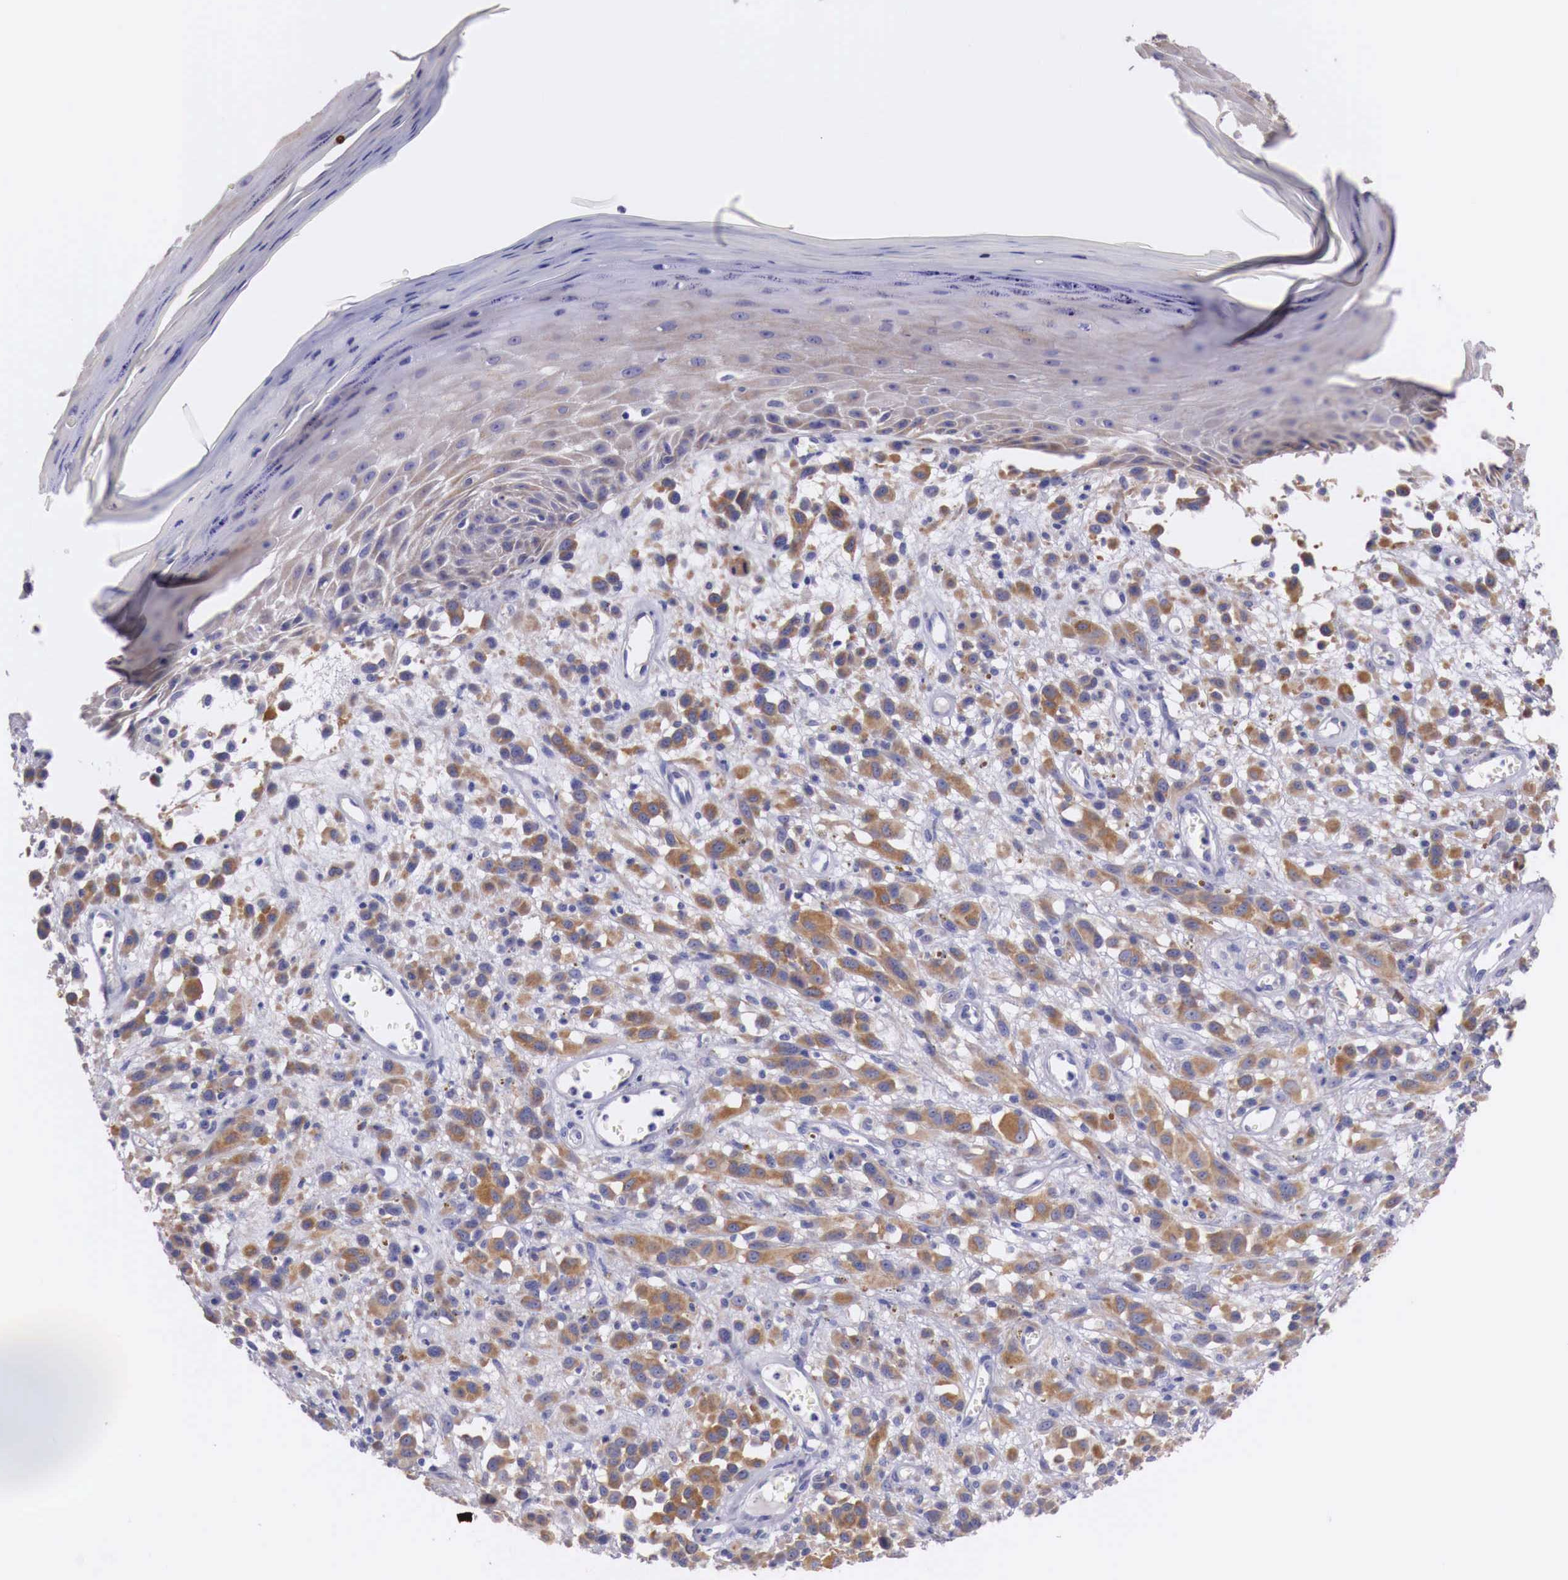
{"staining": {"intensity": "moderate", "quantity": ">75%", "location": "cytoplasmic/membranous"}, "tissue": "melanoma", "cell_type": "Tumor cells", "image_type": "cancer", "snomed": [{"axis": "morphology", "description": "Malignant melanoma, NOS"}, {"axis": "topography", "description": "Skin"}], "caption": "Melanoma stained with immunohistochemistry demonstrates moderate cytoplasmic/membranous expression in about >75% of tumor cells. The protein is stained brown, and the nuclei are stained in blue (DAB (3,3'-diaminobenzidine) IHC with brightfield microscopy, high magnification).", "gene": "NREP", "patient": {"sex": "male", "age": 51}}